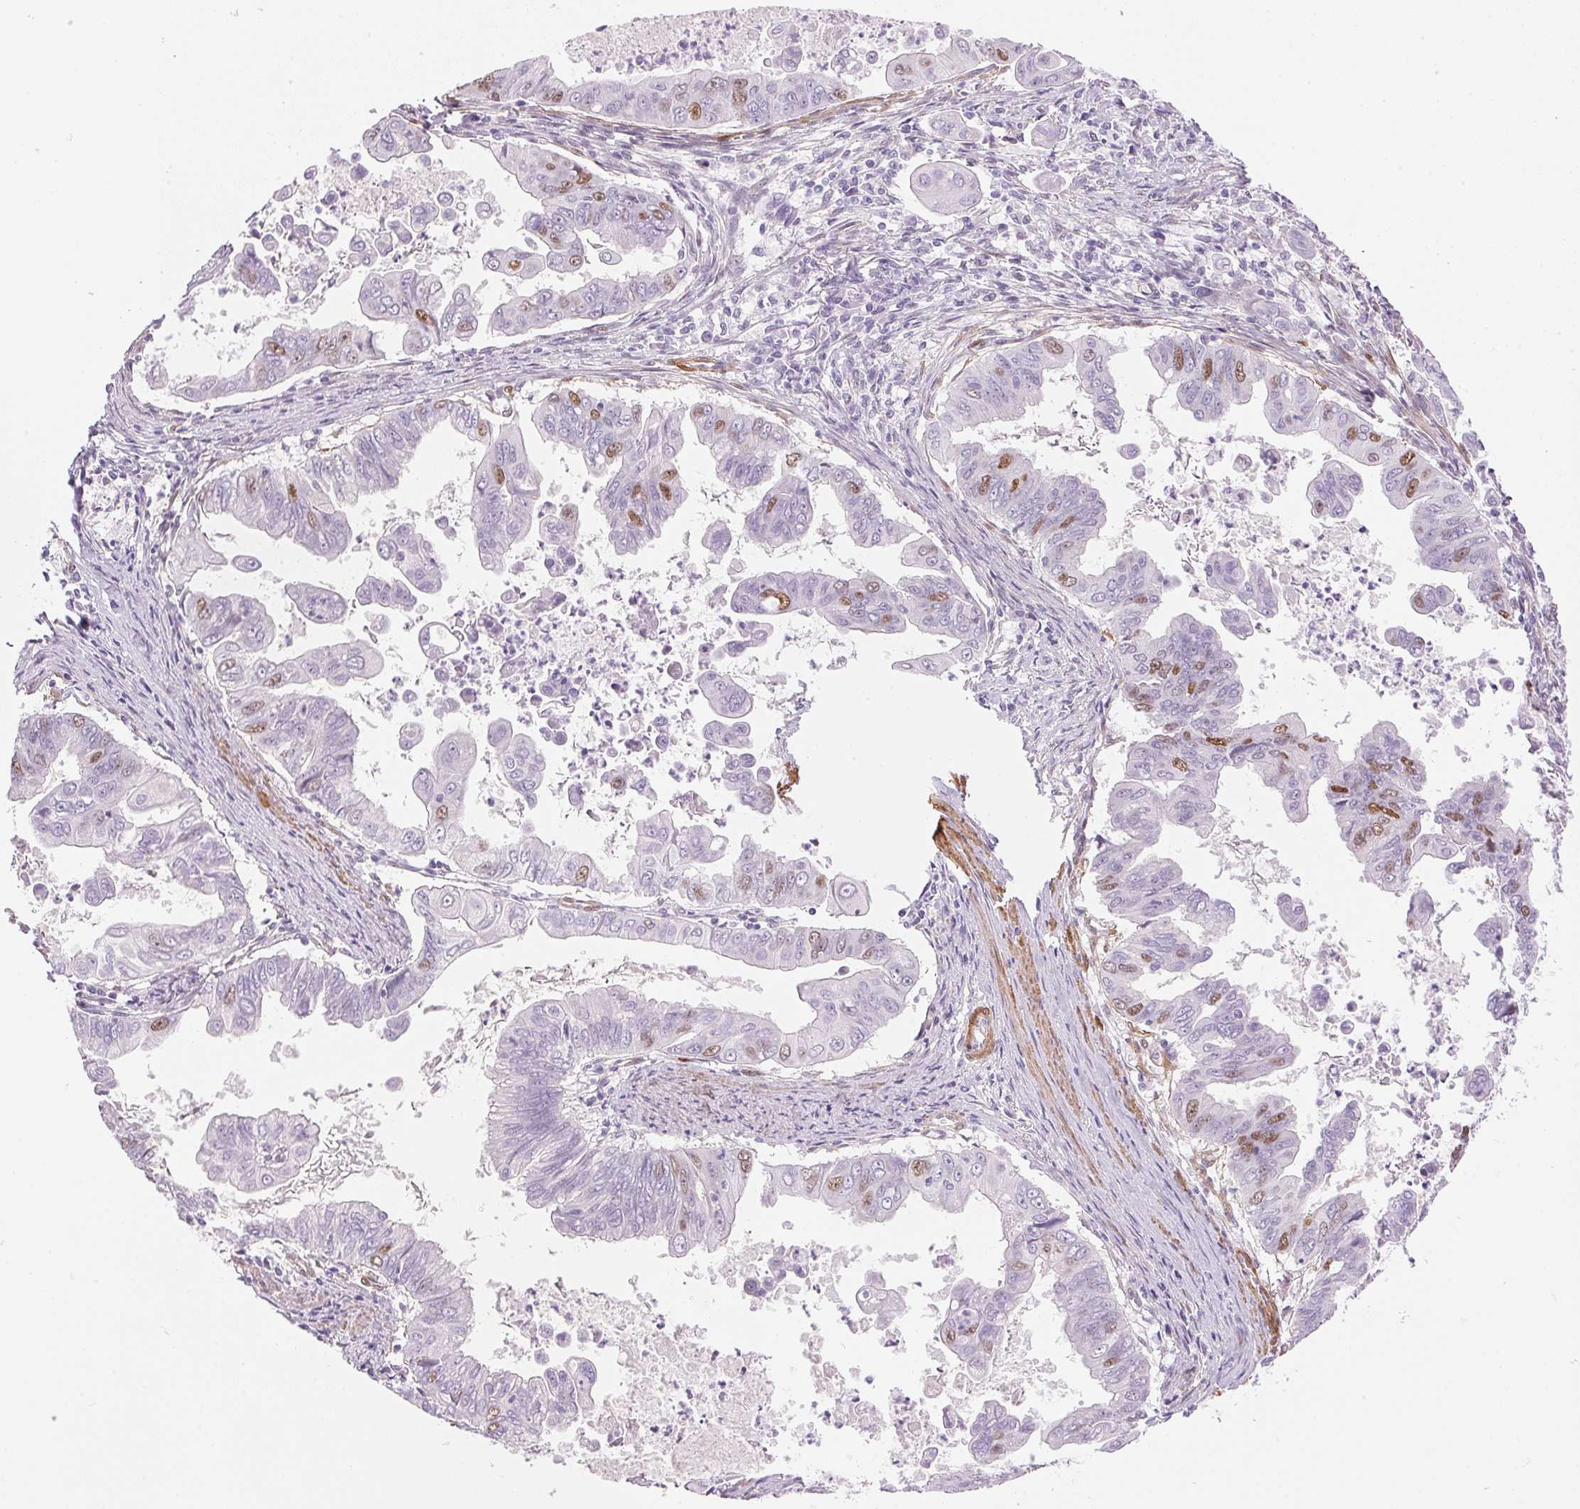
{"staining": {"intensity": "moderate", "quantity": "<25%", "location": "nuclear"}, "tissue": "stomach cancer", "cell_type": "Tumor cells", "image_type": "cancer", "snomed": [{"axis": "morphology", "description": "Adenocarcinoma, NOS"}, {"axis": "topography", "description": "Stomach, upper"}], "caption": "Stomach adenocarcinoma tissue demonstrates moderate nuclear expression in about <25% of tumor cells", "gene": "SMTN", "patient": {"sex": "male", "age": 80}}